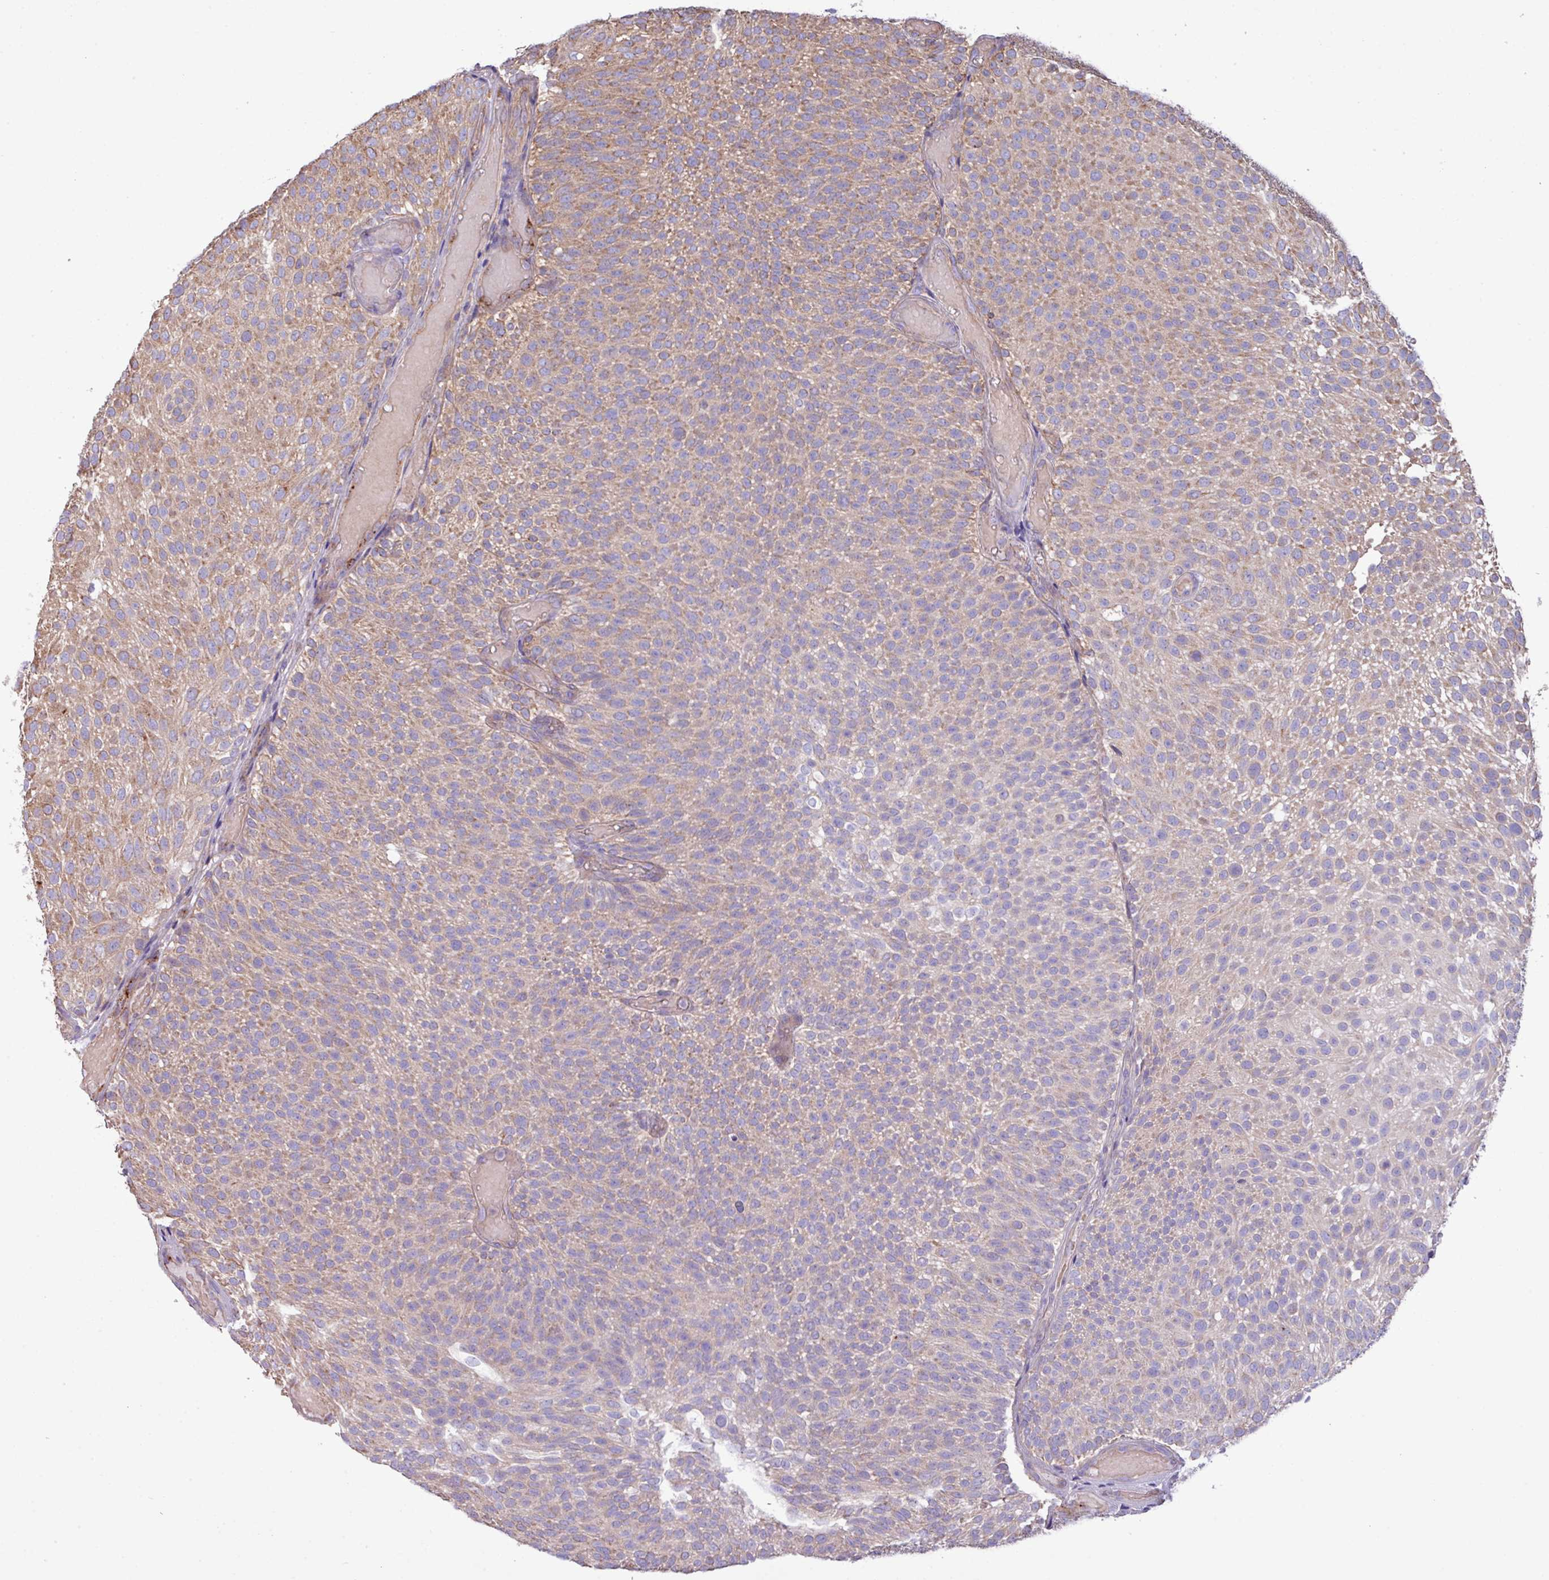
{"staining": {"intensity": "moderate", "quantity": "25%-75%", "location": "cytoplasmic/membranous"}, "tissue": "urothelial cancer", "cell_type": "Tumor cells", "image_type": "cancer", "snomed": [{"axis": "morphology", "description": "Urothelial carcinoma, Low grade"}, {"axis": "topography", "description": "Urinary bladder"}], "caption": "Tumor cells demonstrate medium levels of moderate cytoplasmic/membranous staining in approximately 25%-75% of cells in urothelial cancer.", "gene": "PPM1J", "patient": {"sex": "male", "age": 78}}